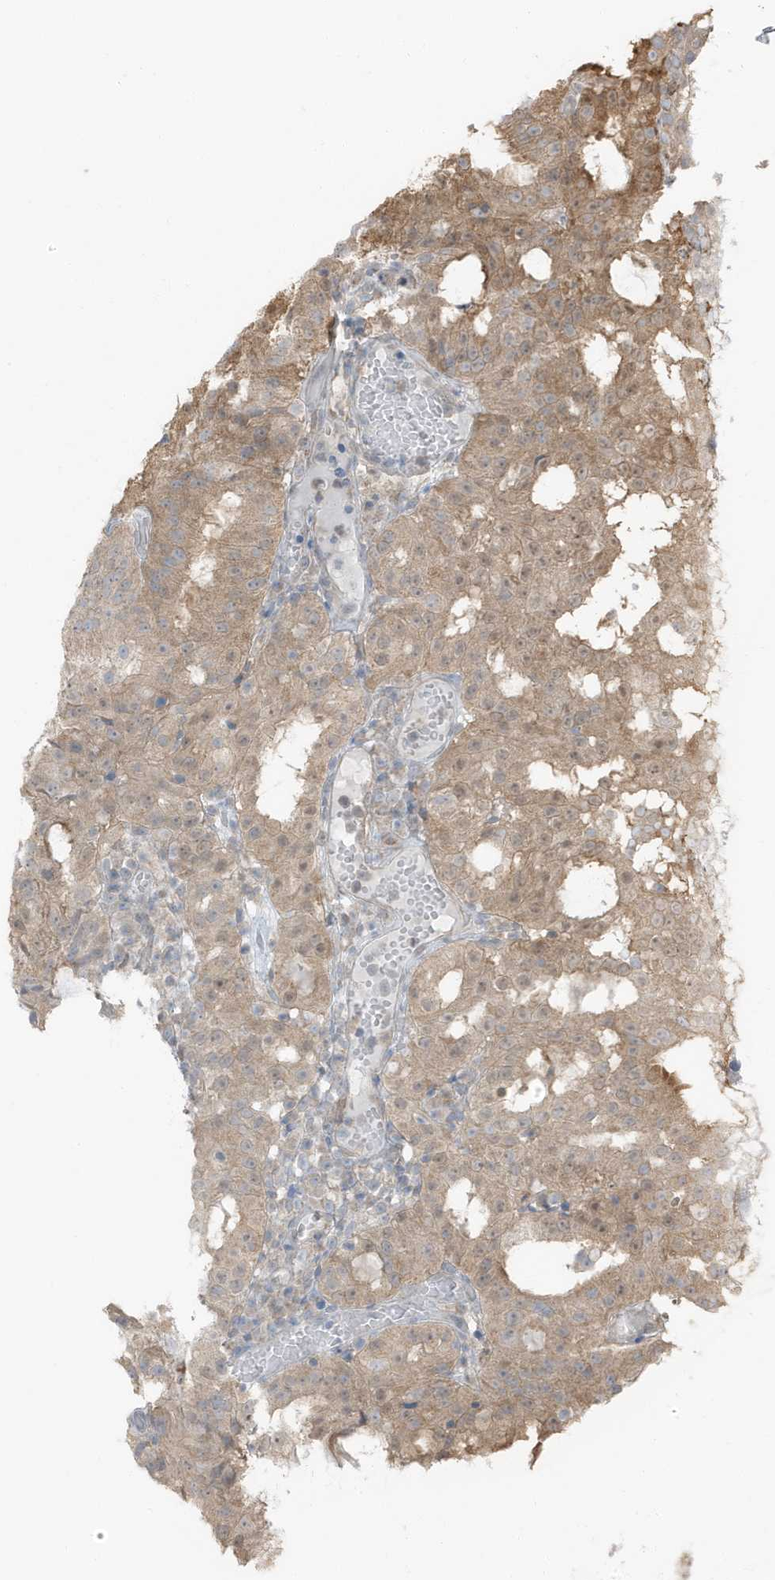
{"staining": {"intensity": "moderate", "quantity": ">75%", "location": "cytoplasmic/membranous"}, "tissue": "prostate cancer", "cell_type": "Tumor cells", "image_type": "cancer", "snomed": [{"axis": "morphology", "description": "Adenocarcinoma, Medium grade"}, {"axis": "topography", "description": "Prostate"}], "caption": "This is an image of immunohistochemistry (IHC) staining of prostate adenocarcinoma (medium-grade), which shows moderate staining in the cytoplasmic/membranous of tumor cells.", "gene": "AZI2", "patient": {"sex": "male", "age": 88}}